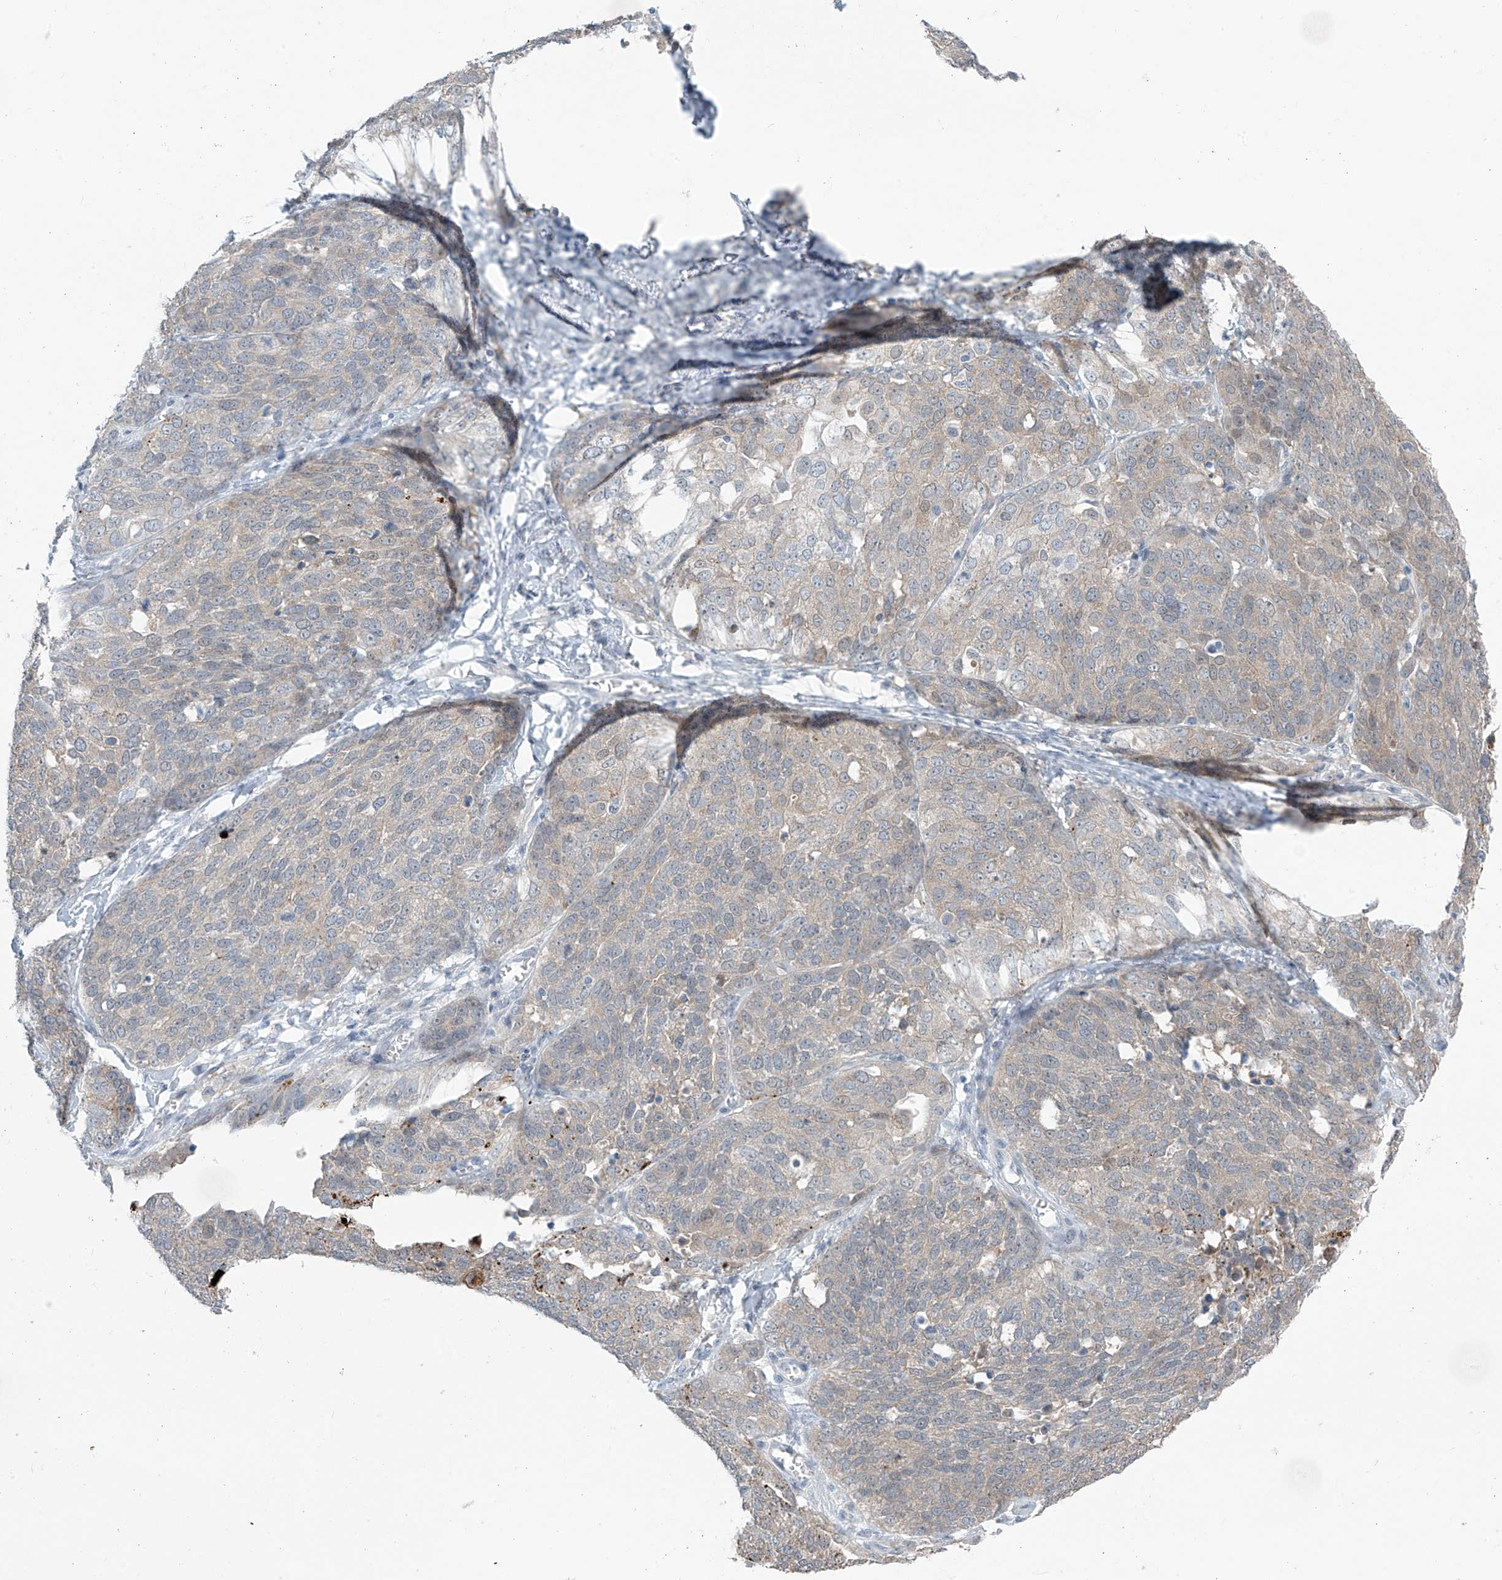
{"staining": {"intensity": "negative", "quantity": "none", "location": "none"}, "tissue": "ovarian cancer", "cell_type": "Tumor cells", "image_type": "cancer", "snomed": [{"axis": "morphology", "description": "Cystadenocarcinoma, serous, NOS"}, {"axis": "topography", "description": "Ovary"}], "caption": "Protein analysis of ovarian cancer displays no significant positivity in tumor cells.", "gene": "ZNF793", "patient": {"sex": "female", "age": 44}}